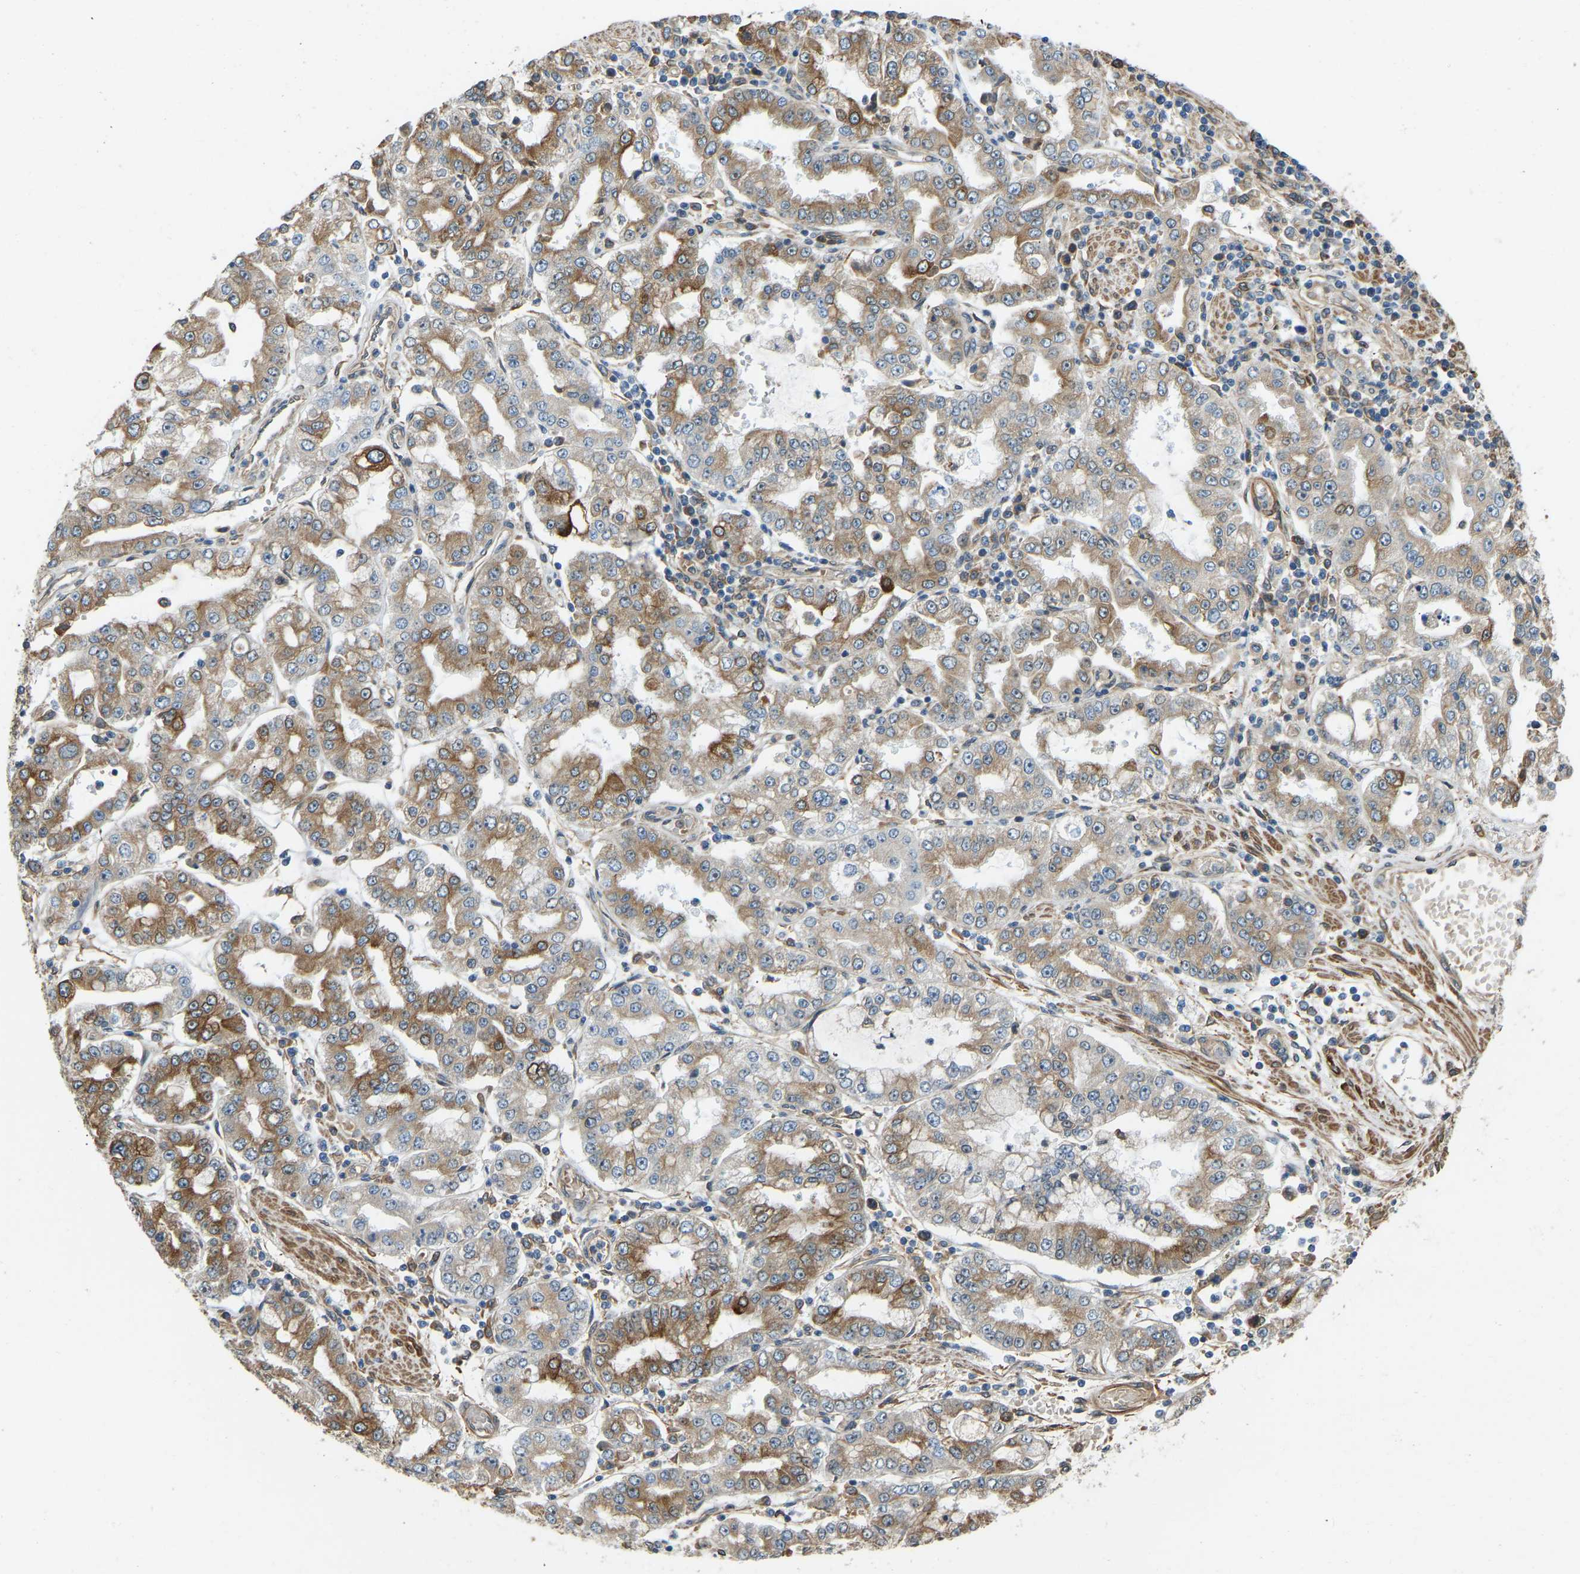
{"staining": {"intensity": "moderate", "quantity": "25%-75%", "location": "cytoplasmic/membranous"}, "tissue": "stomach cancer", "cell_type": "Tumor cells", "image_type": "cancer", "snomed": [{"axis": "morphology", "description": "Adenocarcinoma, NOS"}, {"axis": "topography", "description": "Stomach"}], "caption": "Immunohistochemistry of human stomach adenocarcinoma displays medium levels of moderate cytoplasmic/membranous expression in approximately 25%-75% of tumor cells. Using DAB (brown) and hematoxylin (blue) stains, captured at high magnification using brightfield microscopy.", "gene": "OS9", "patient": {"sex": "male", "age": 76}}